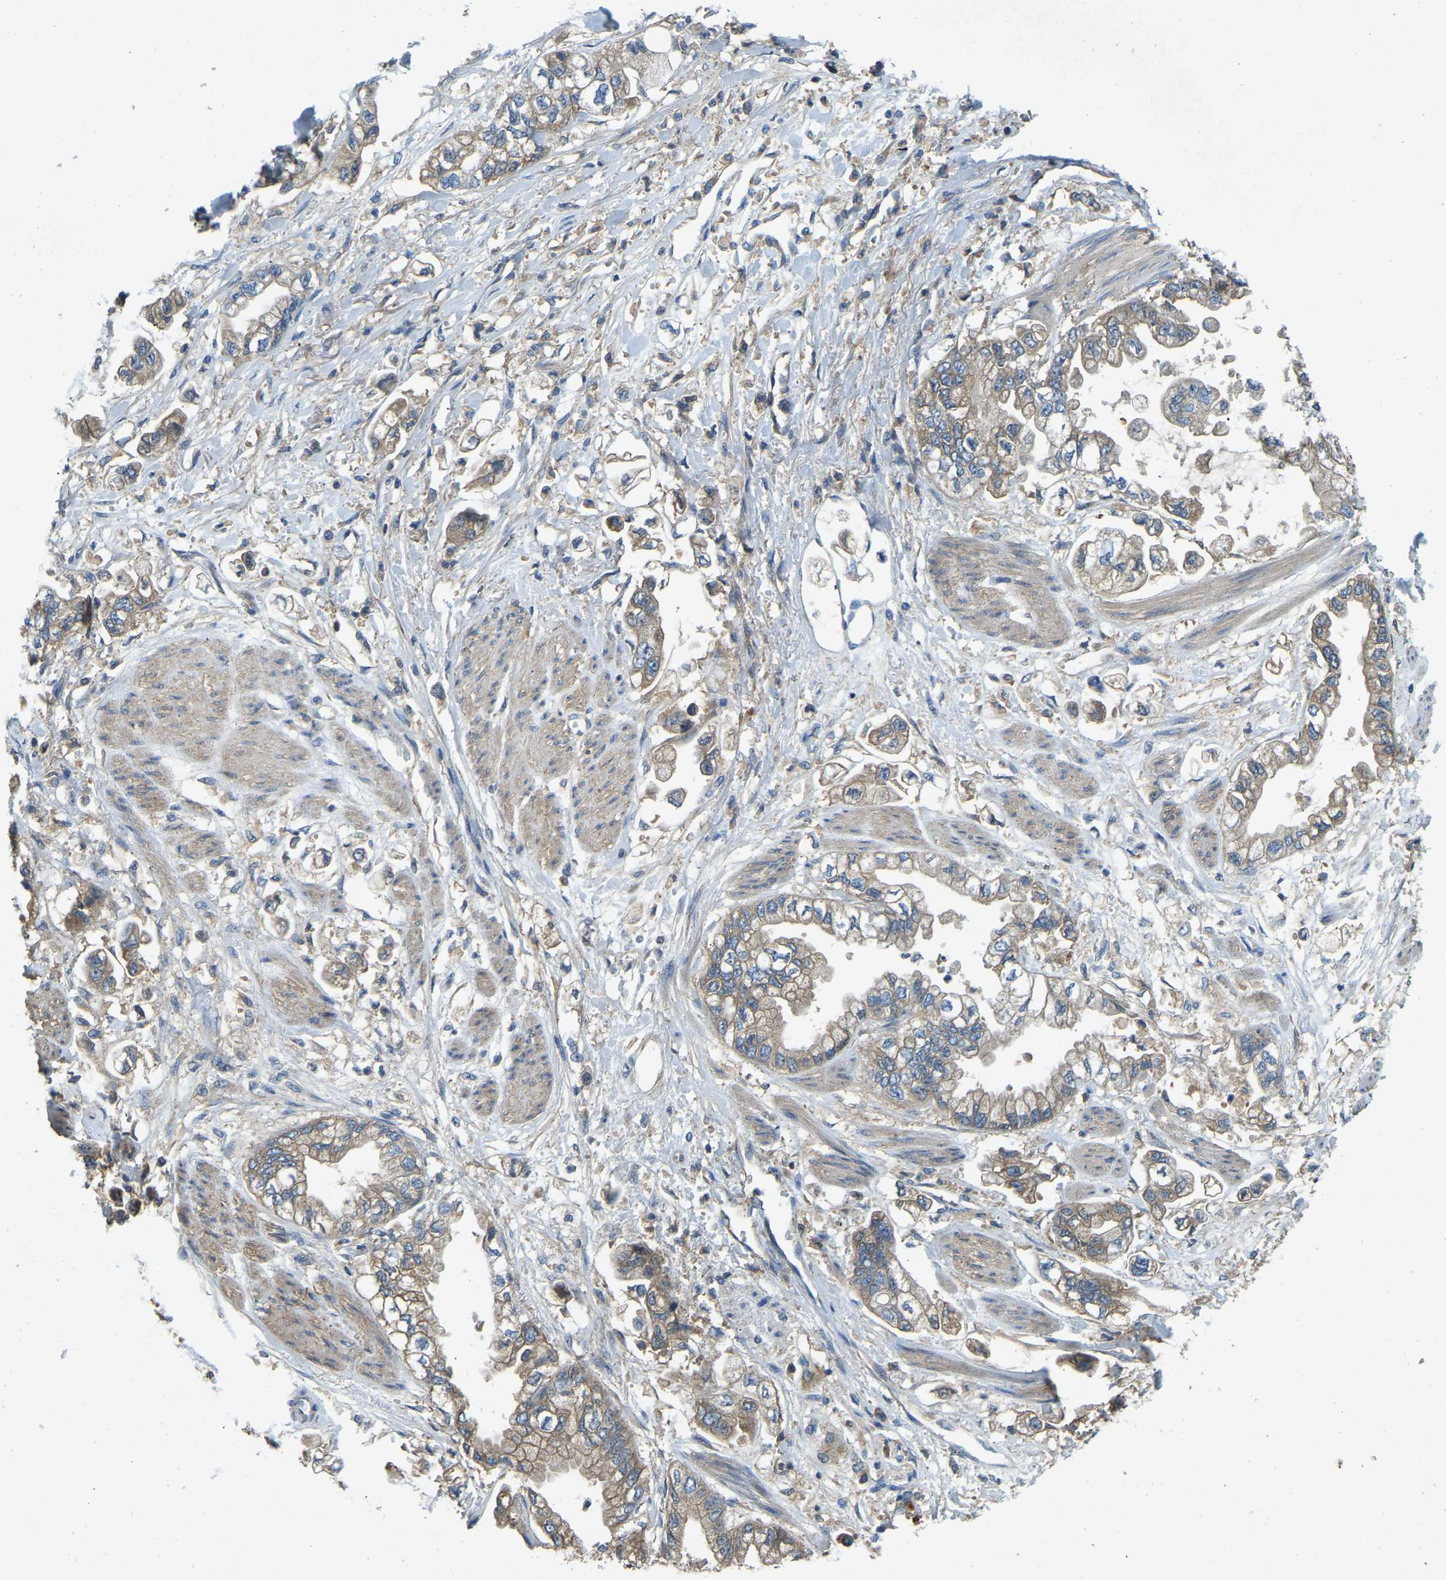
{"staining": {"intensity": "weak", "quantity": ">75%", "location": "cytoplasmic/membranous"}, "tissue": "stomach cancer", "cell_type": "Tumor cells", "image_type": "cancer", "snomed": [{"axis": "morphology", "description": "Normal tissue, NOS"}, {"axis": "morphology", "description": "Adenocarcinoma, NOS"}, {"axis": "topography", "description": "Stomach"}], "caption": "The histopathology image exhibits immunohistochemical staining of stomach cancer. There is weak cytoplasmic/membranous expression is appreciated in about >75% of tumor cells.", "gene": "ATP8B1", "patient": {"sex": "male", "age": 62}}